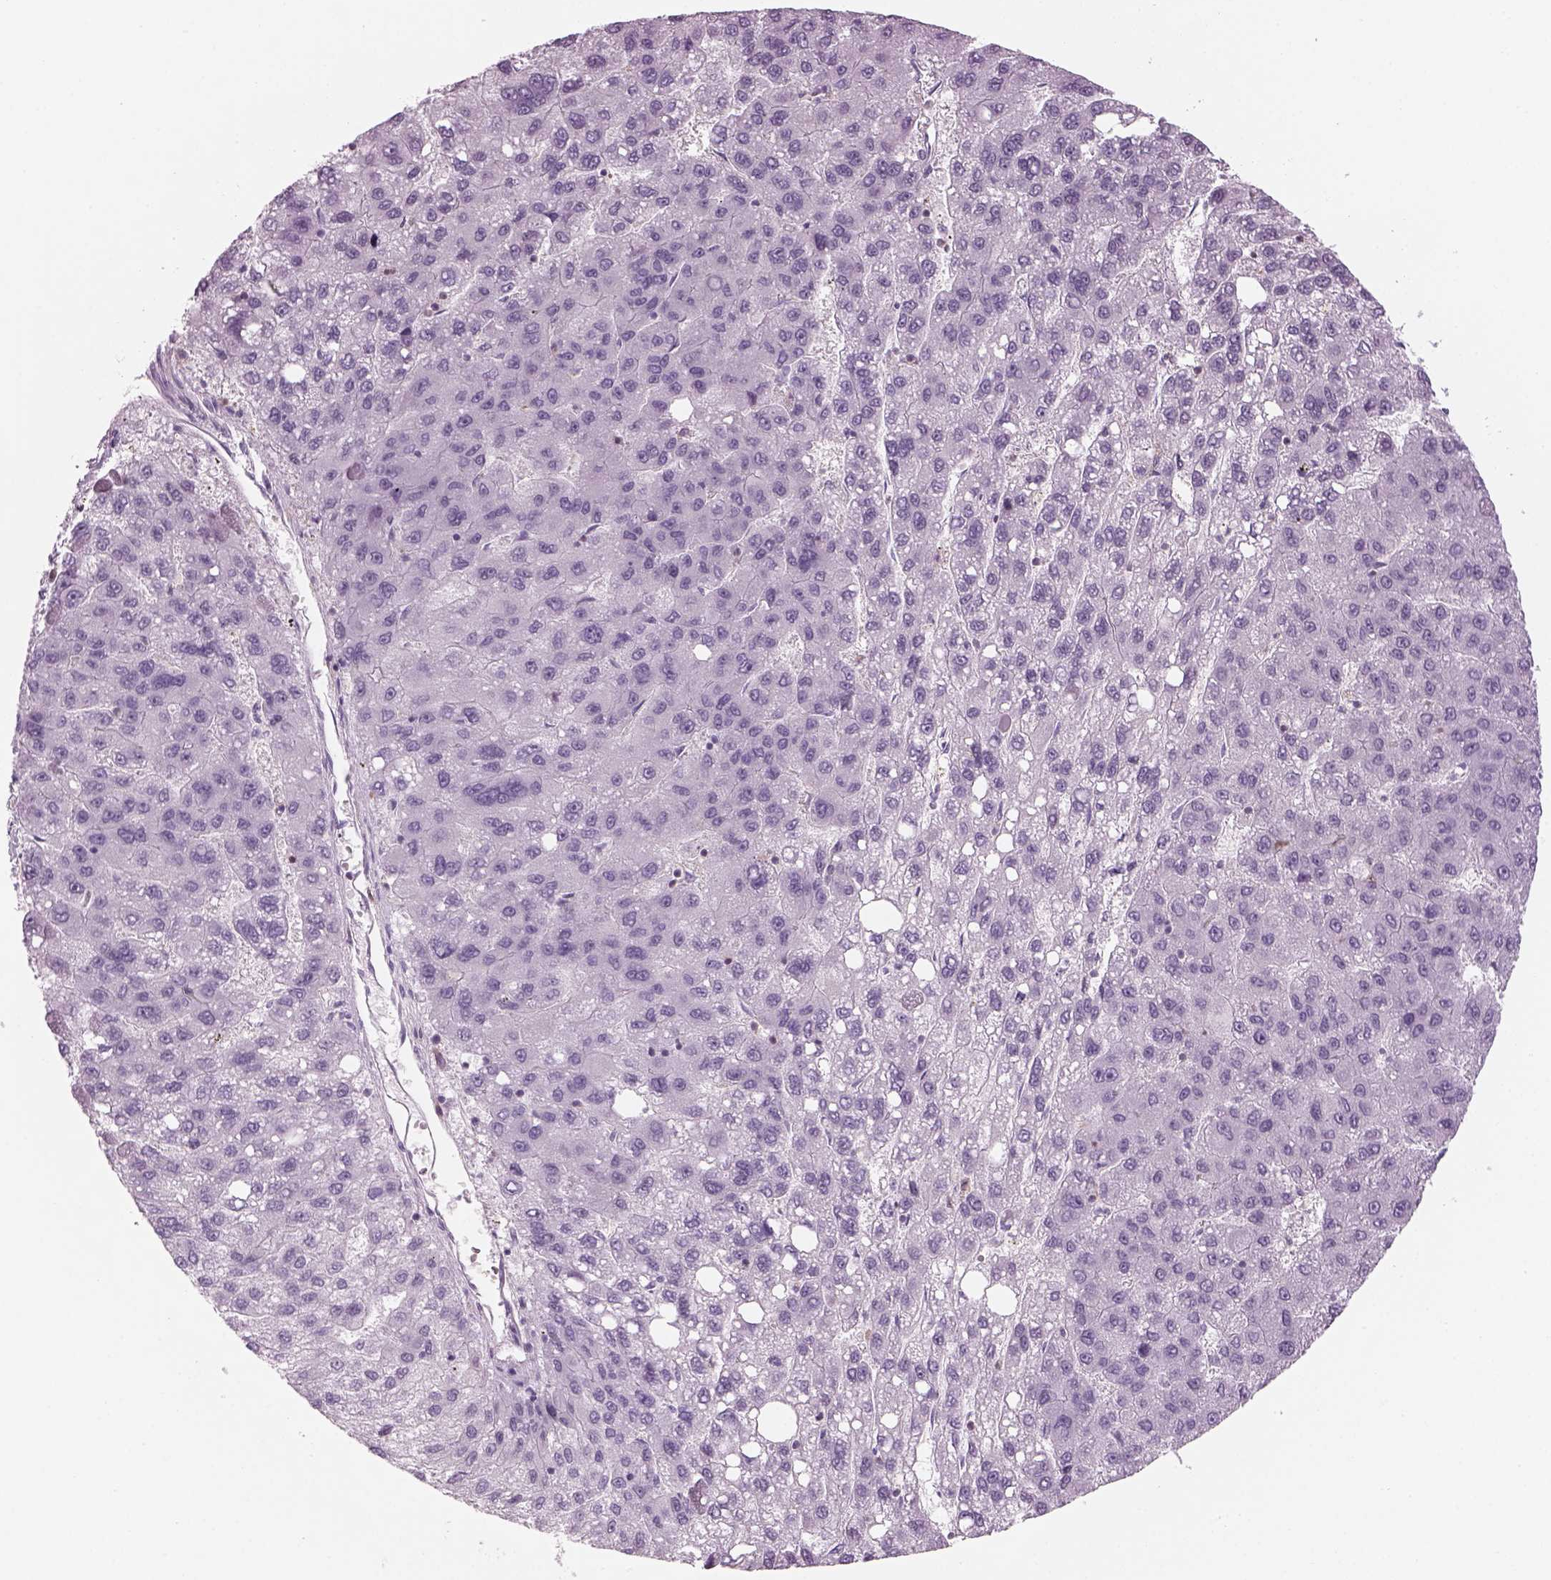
{"staining": {"intensity": "negative", "quantity": "none", "location": "none"}, "tissue": "liver cancer", "cell_type": "Tumor cells", "image_type": "cancer", "snomed": [{"axis": "morphology", "description": "Carcinoma, Hepatocellular, NOS"}, {"axis": "topography", "description": "Liver"}], "caption": "Immunohistochemistry of liver cancer exhibits no expression in tumor cells. (DAB immunohistochemistry, high magnification).", "gene": "SLC1A7", "patient": {"sex": "female", "age": 82}}